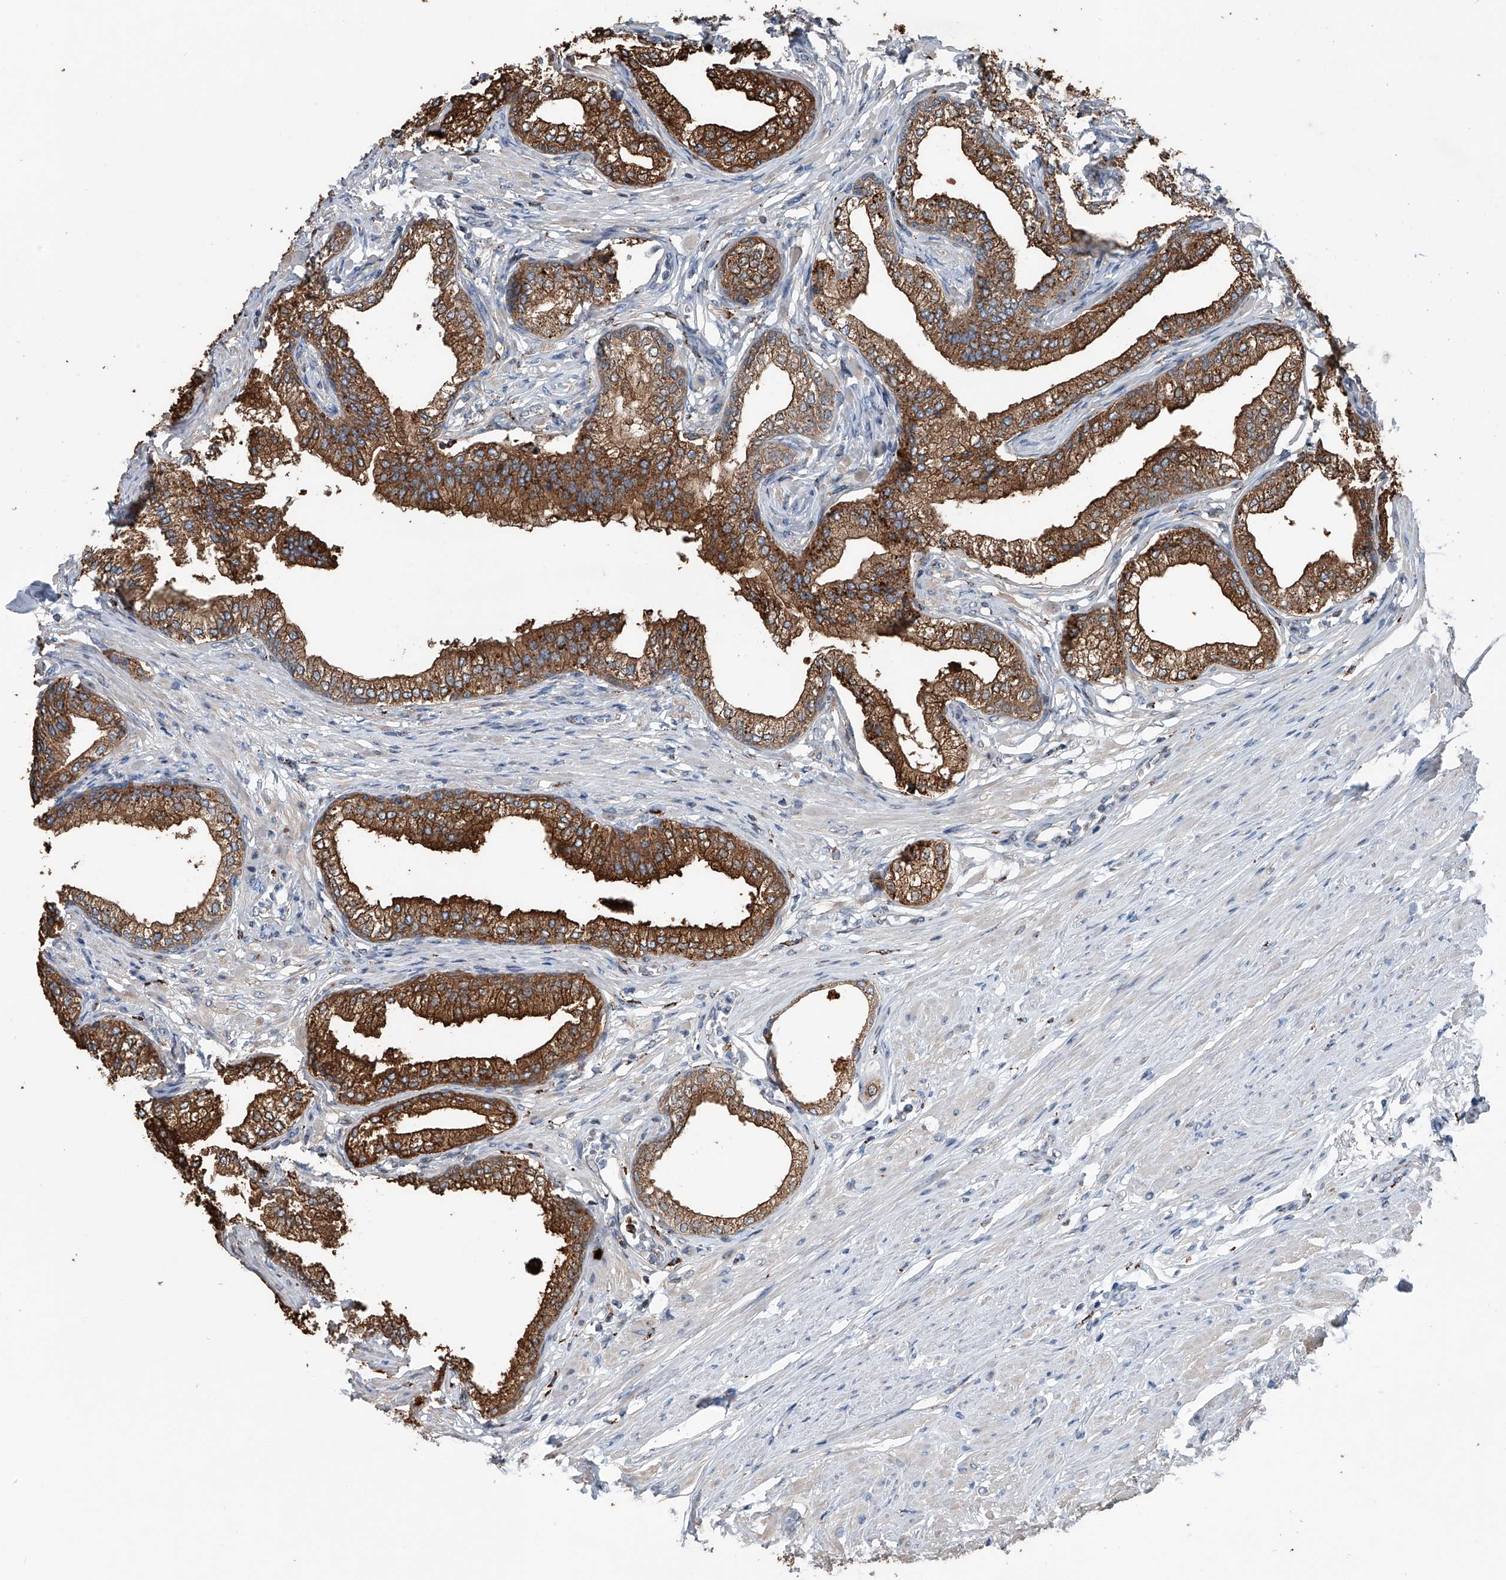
{"staining": {"intensity": "strong", "quantity": ">75%", "location": "cytoplasmic/membranous"}, "tissue": "prostate", "cell_type": "Glandular cells", "image_type": "normal", "snomed": [{"axis": "morphology", "description": "Normal tissue, NOS"}, {"axis": "morphology", "description": "Urothelial carcinoma, Low grade"}, {"axis": "topography", "description": "Urinary bladder"}, {"axis": "topography", "description": "Prostate"}], "caption": "A high amount of strong cytoplasmic/membranous staining is identified in about >75% of glandular cells in unremarkable prostate.", "gene": "ZNF772", "patient": {"sex": "male", "age": 60}}